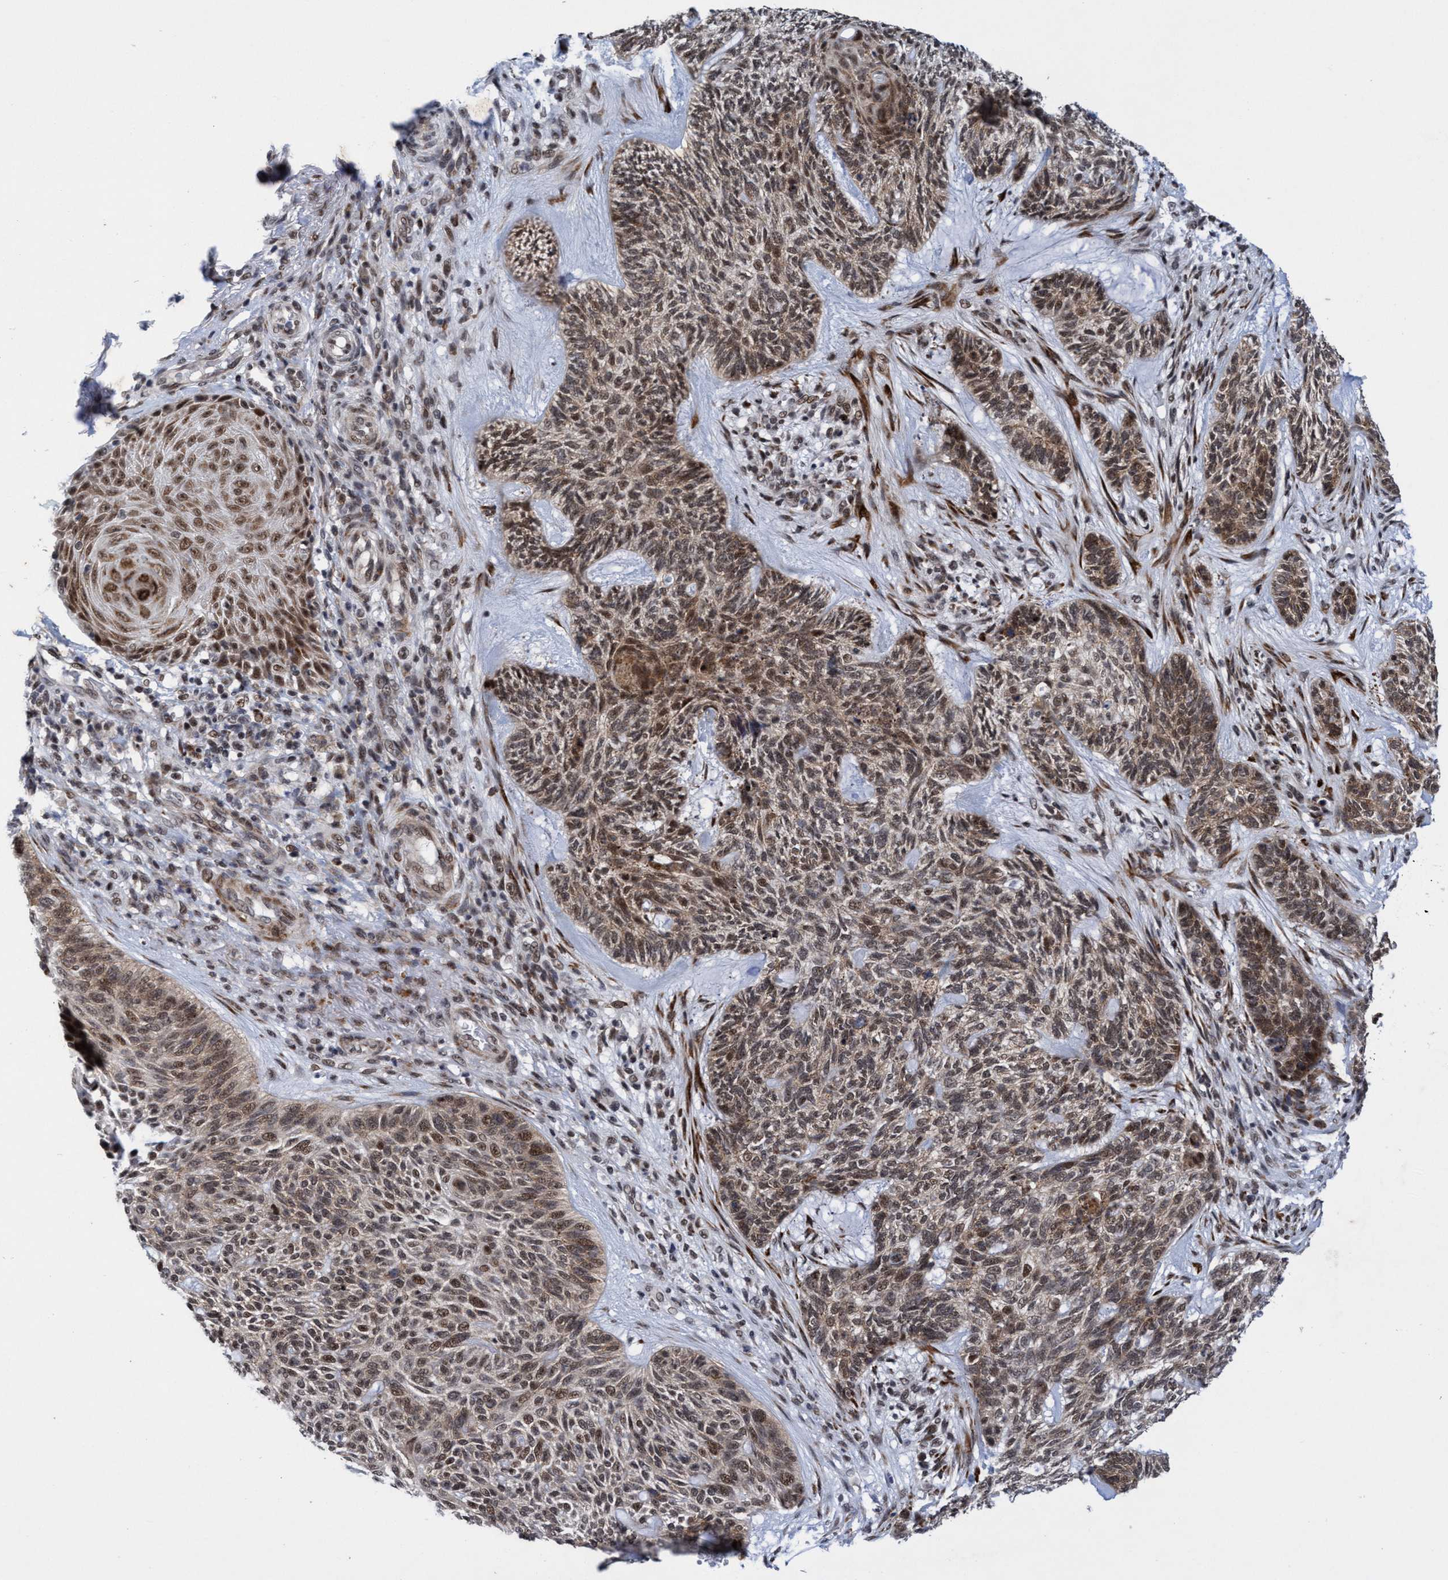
{"staining": {"intensity": "moderate", "quantity": ">75%", "location": "cytoplasmic/membranous,nuclear"}, "tissue": "skin cancer", "cell_type": "Tumor cells", "image_type": "cancer", "snomed": [{"axis": "morphology", "description": "Basal cell carcinoma"}, {"axis": "topography", "description": "Skin"}], "caption": "A micrograph showing moderate cytoplasmic/membranous and nuclear staining in approximately >75% of tumor cells in basal cell carcinoma (skin), as visualized by brown immunohistochemical staining.", "gene": "GLT6D1", "patient": {"sex": "male", "age": 55}}